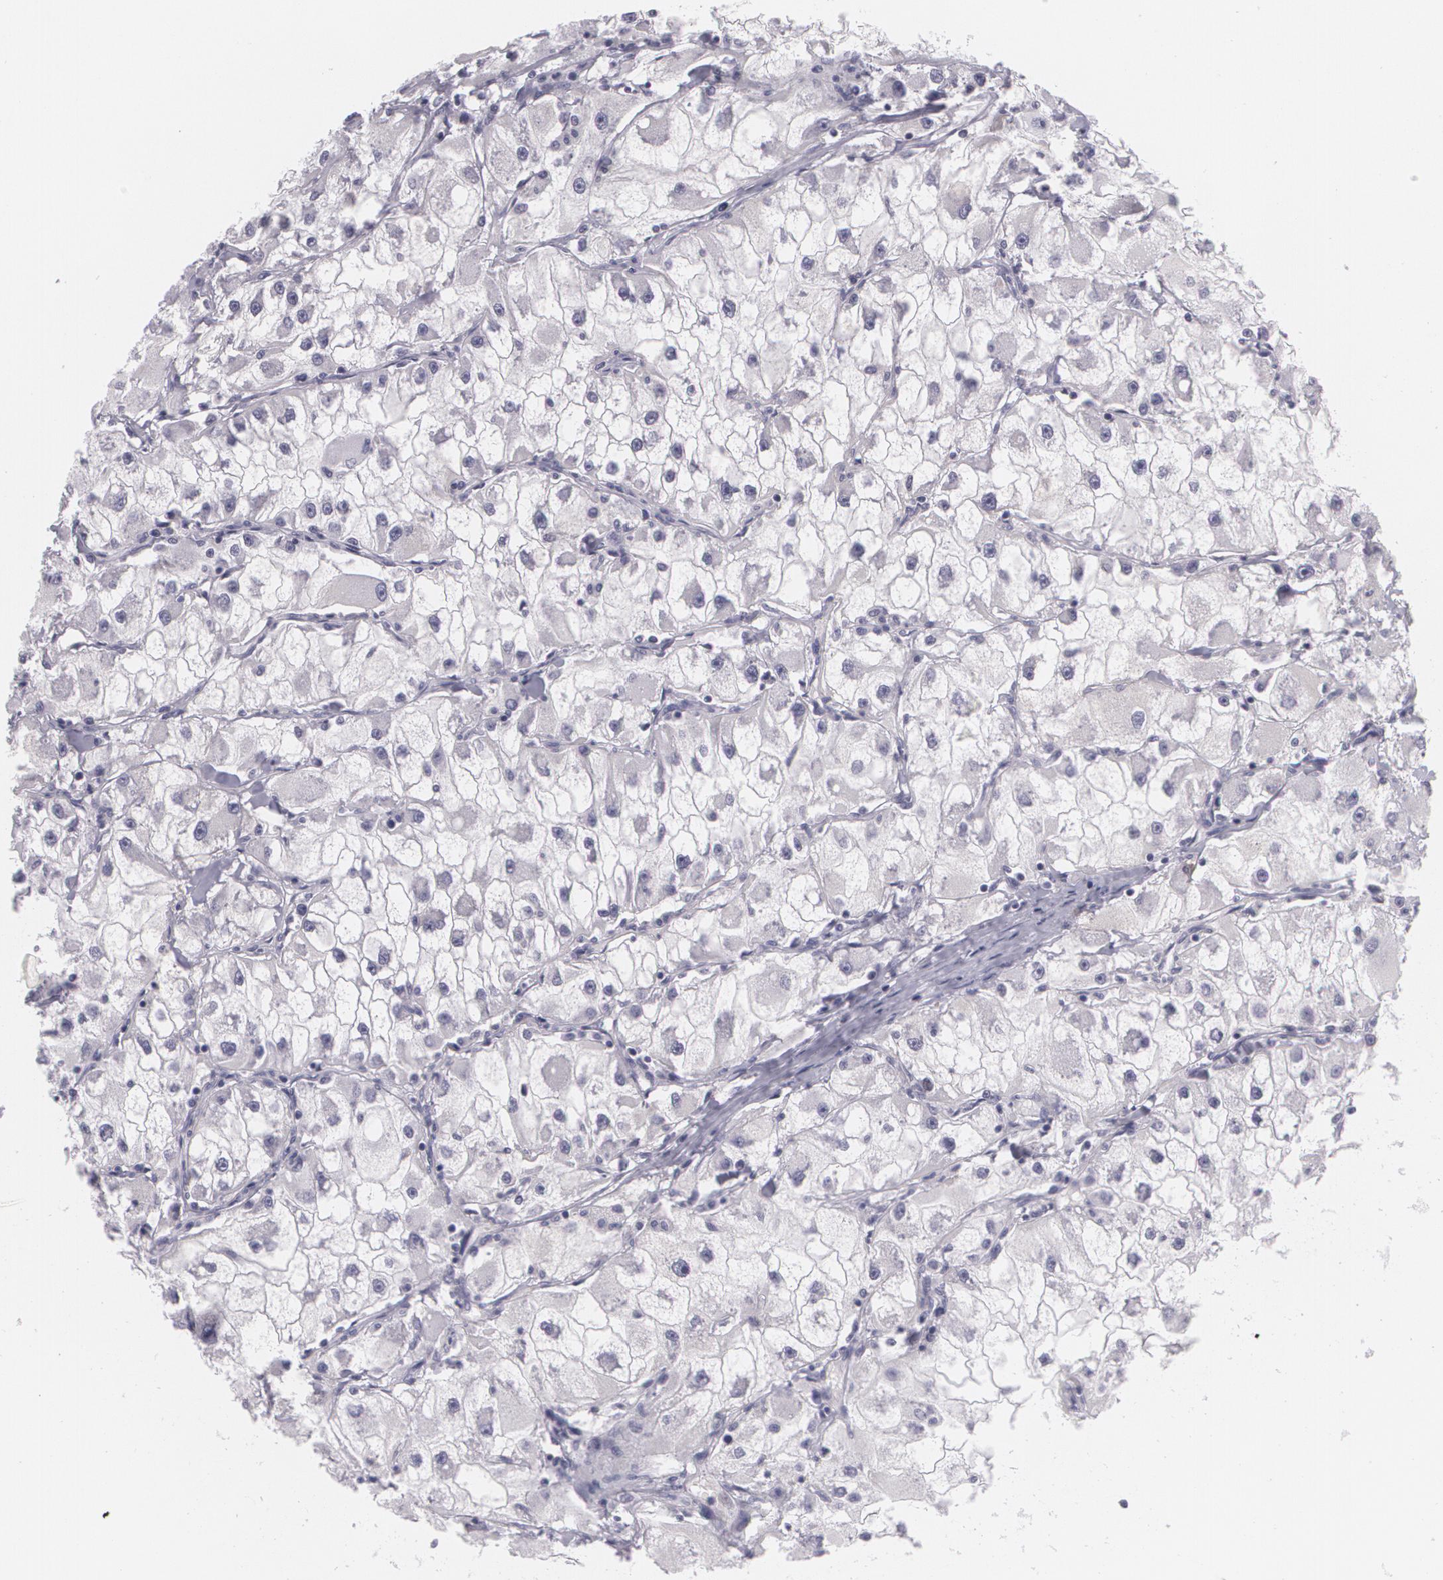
{"staining": {"intensity": "negative", "quantity": "none", "location": "none"}, "tissue": "renal cancer", "cell_type": "Tumor cells", "image_type": "cancer", "snomed": [{"axis": "morphology", "description": "Adenocarcinoma, NOS"}, {"axis": "topography", "description": "Kidney"}], "caption": "Immunohistochemistry histopathology image of neoplastic tissue: human renal adenocarcinoma stained with DAB (3,3'-diaminobenzidine) exhibits no significant protein staining in tumor cells.", "gene": "MAP2", "patient": {"sex": "female", "age": 73}}